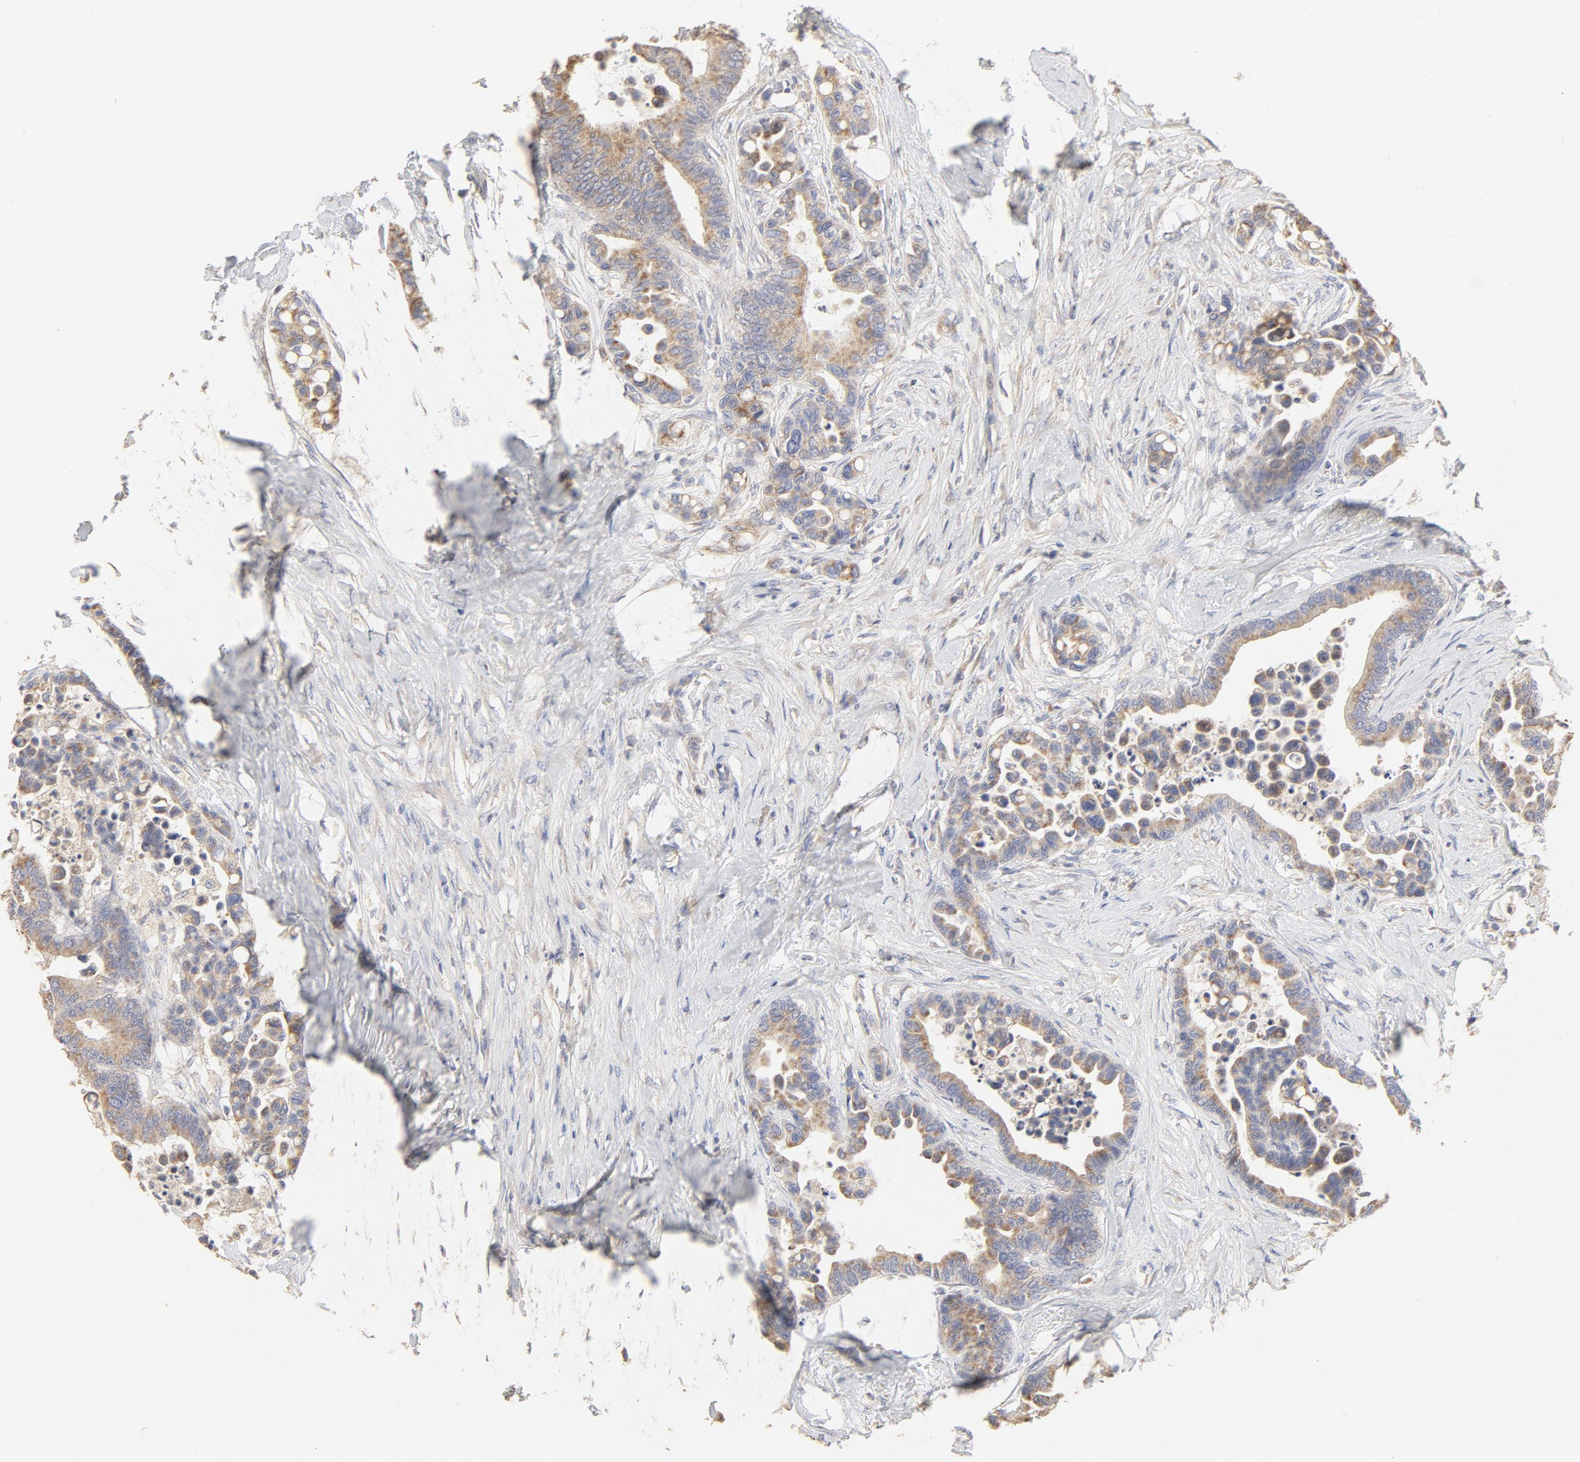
{"staining": {"intensity": "weak", "quantity": ">75%", "location": "cytoplasmic/membranous"}, "tissue": "colorectal cancer", "cell_type": "Tumor cells", "image_type": "cancer", "snomed": [{"axis": "morphology", "description": "Adenocarcinoma, NOS"}, {"axis": "topography", "description": "Colon"}], "caption": "A brown stain highlights weak cytoplasmic/membranous staining of a protein in human colorectal adenocarcinoma tumor cells.", "gene": "FCGBP", "patient": {"sex": "male", "age": 82}}